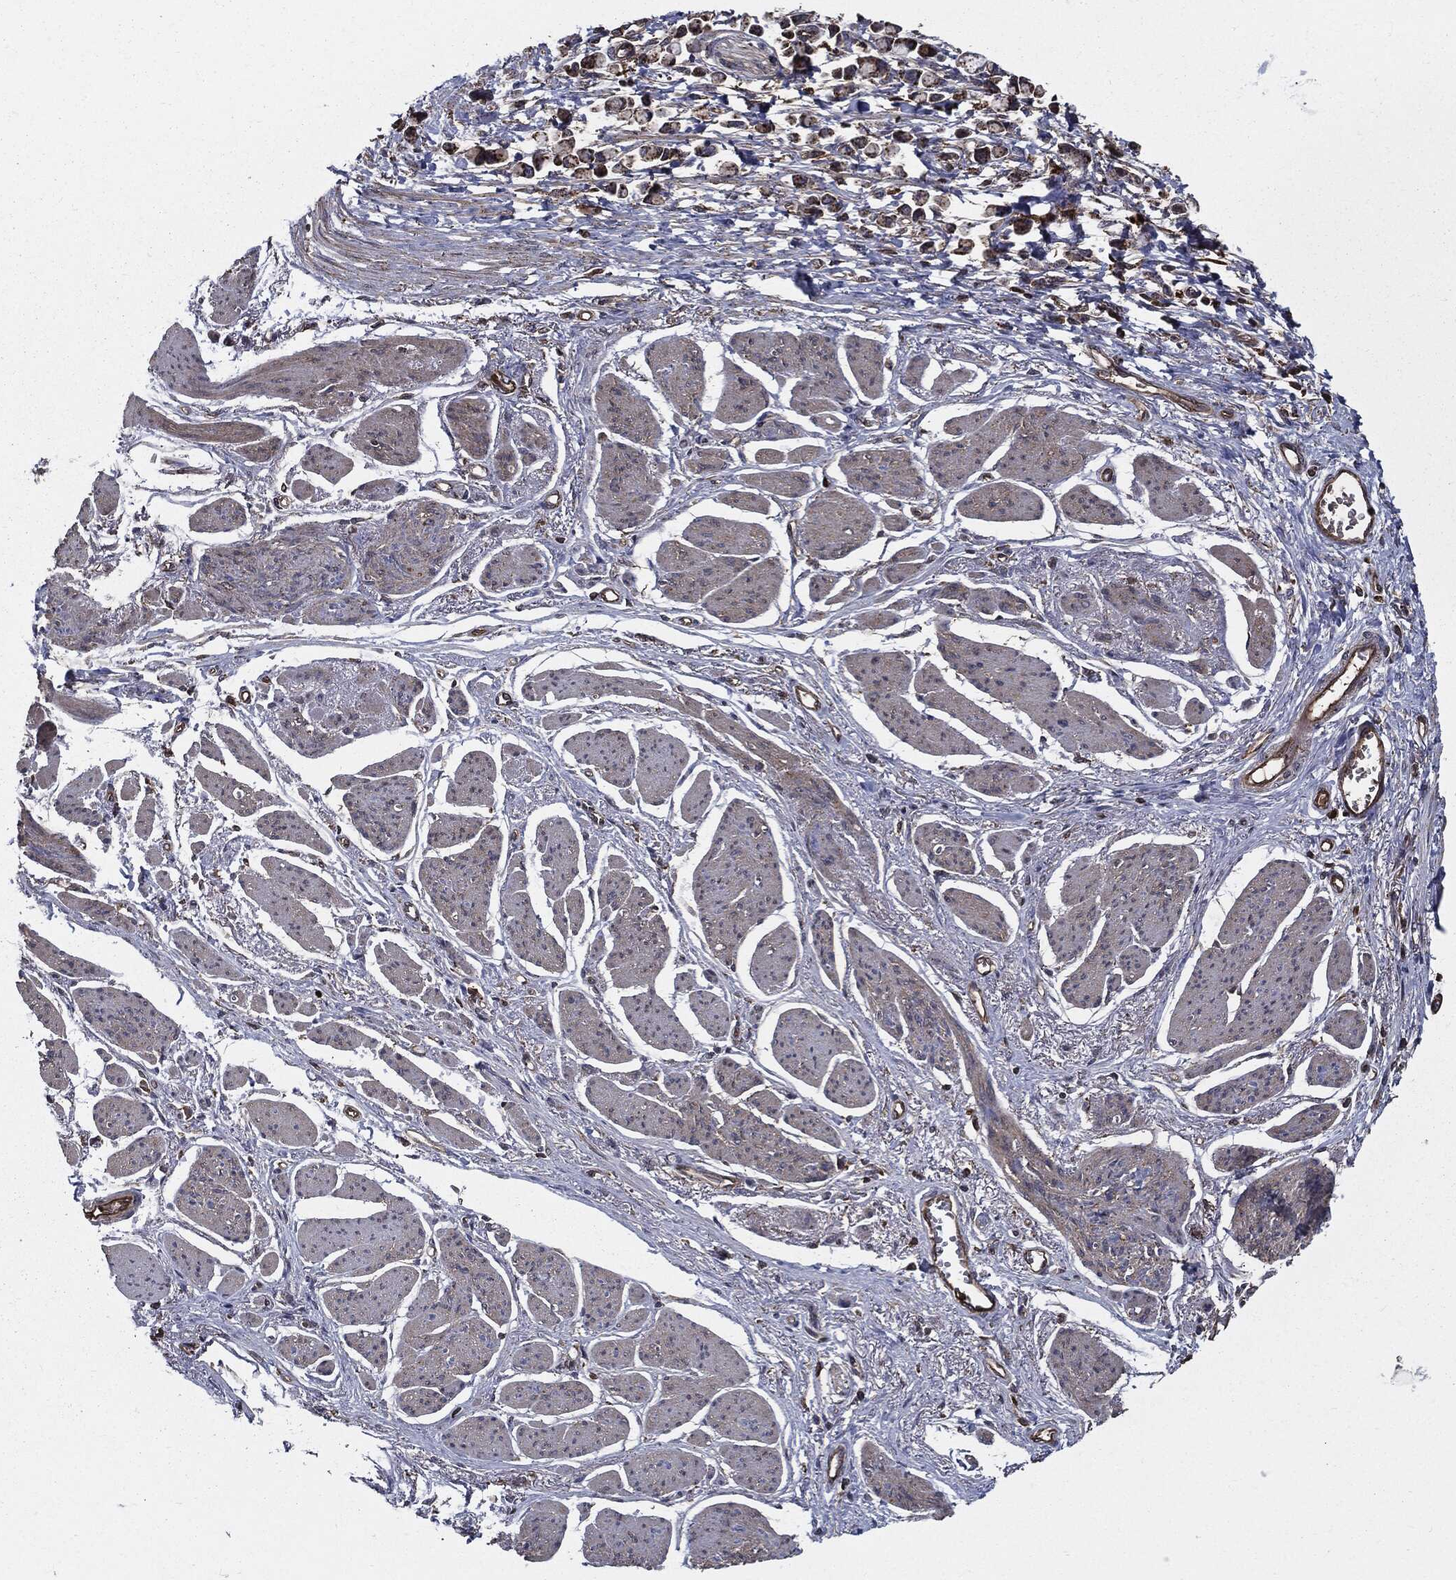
{"staining": {"intensity": "strong", "quantity": ">75%", "location": "cytoplasmic/membranous"}, "tissue": "stomach cancer", "cell_type": "Tumor cells", "image_type": "cancer", "snomed": [{"axis": "morphology", "description": "Adenocarcinoma, NOS"}, {"axis": "topography", "description": "Stomach"}], "caption": "Human stomach cancer stained for a protein (brown) exhibits strong cytoplasmic/membranous positive expression in about >75% of tumor cells.", "gene": "PDCD6IP", "patient": {"sex": "female", "age": 81}}